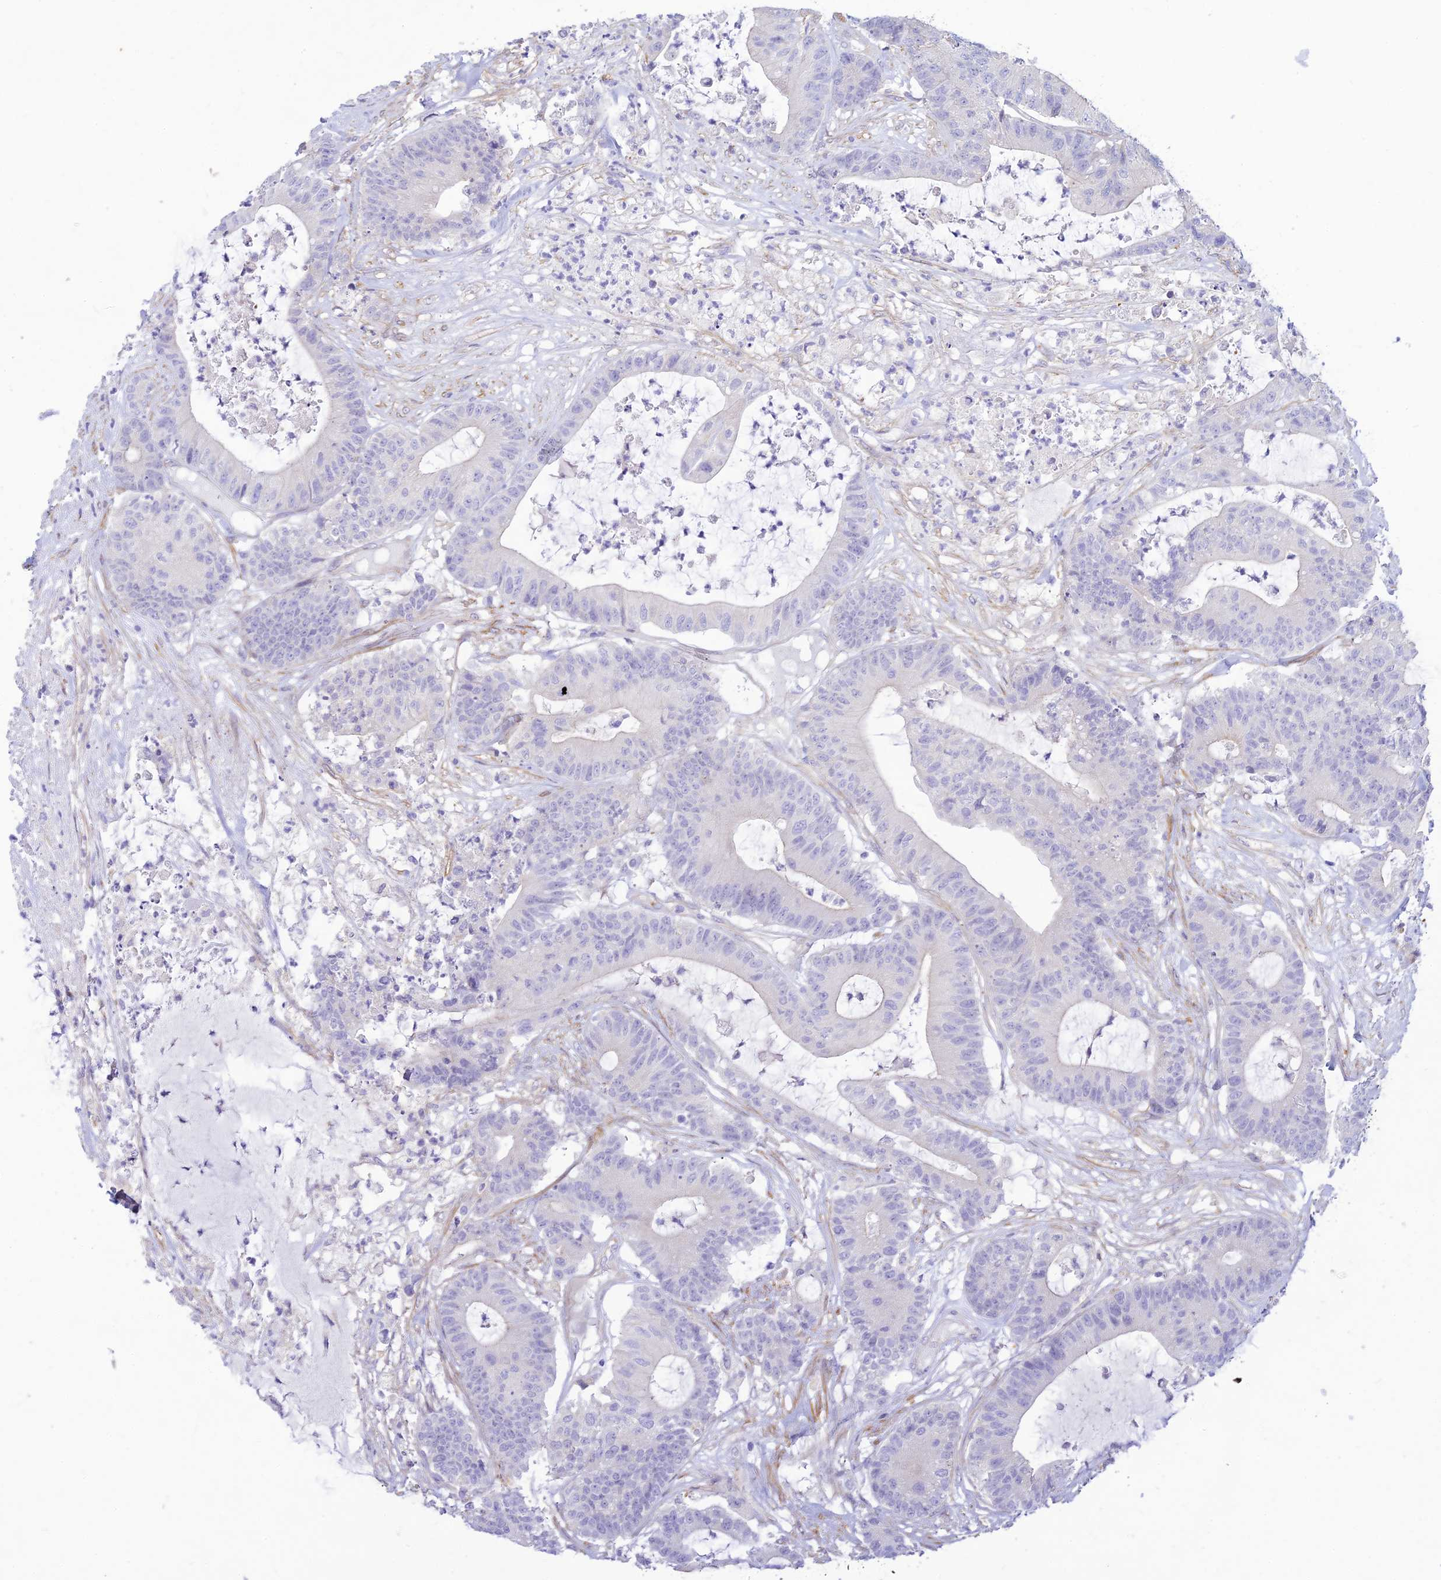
{"staining": {"intensity": "negative", "quantity": "none", "location": "none"}, "tissue": "colorectal cancer", "cell_type": "Tumor cells", "image_type": "cancer", "snomed": [{"axis": "morphology", "description": "Adenocarcinoma, NOS"}, {"axis": "topography", "description": "Colon"}], "caption": "High magnification brightfield microscopy of colorectal adenocarcinoma stained with DAB (3,3'-diaminobenzidine) (brown) and counterstained with hematoxylin (blue): tumor cells show no significant positivity.", "gene": "FBXW4", "patient": {"sex": "female", "age": 84}}